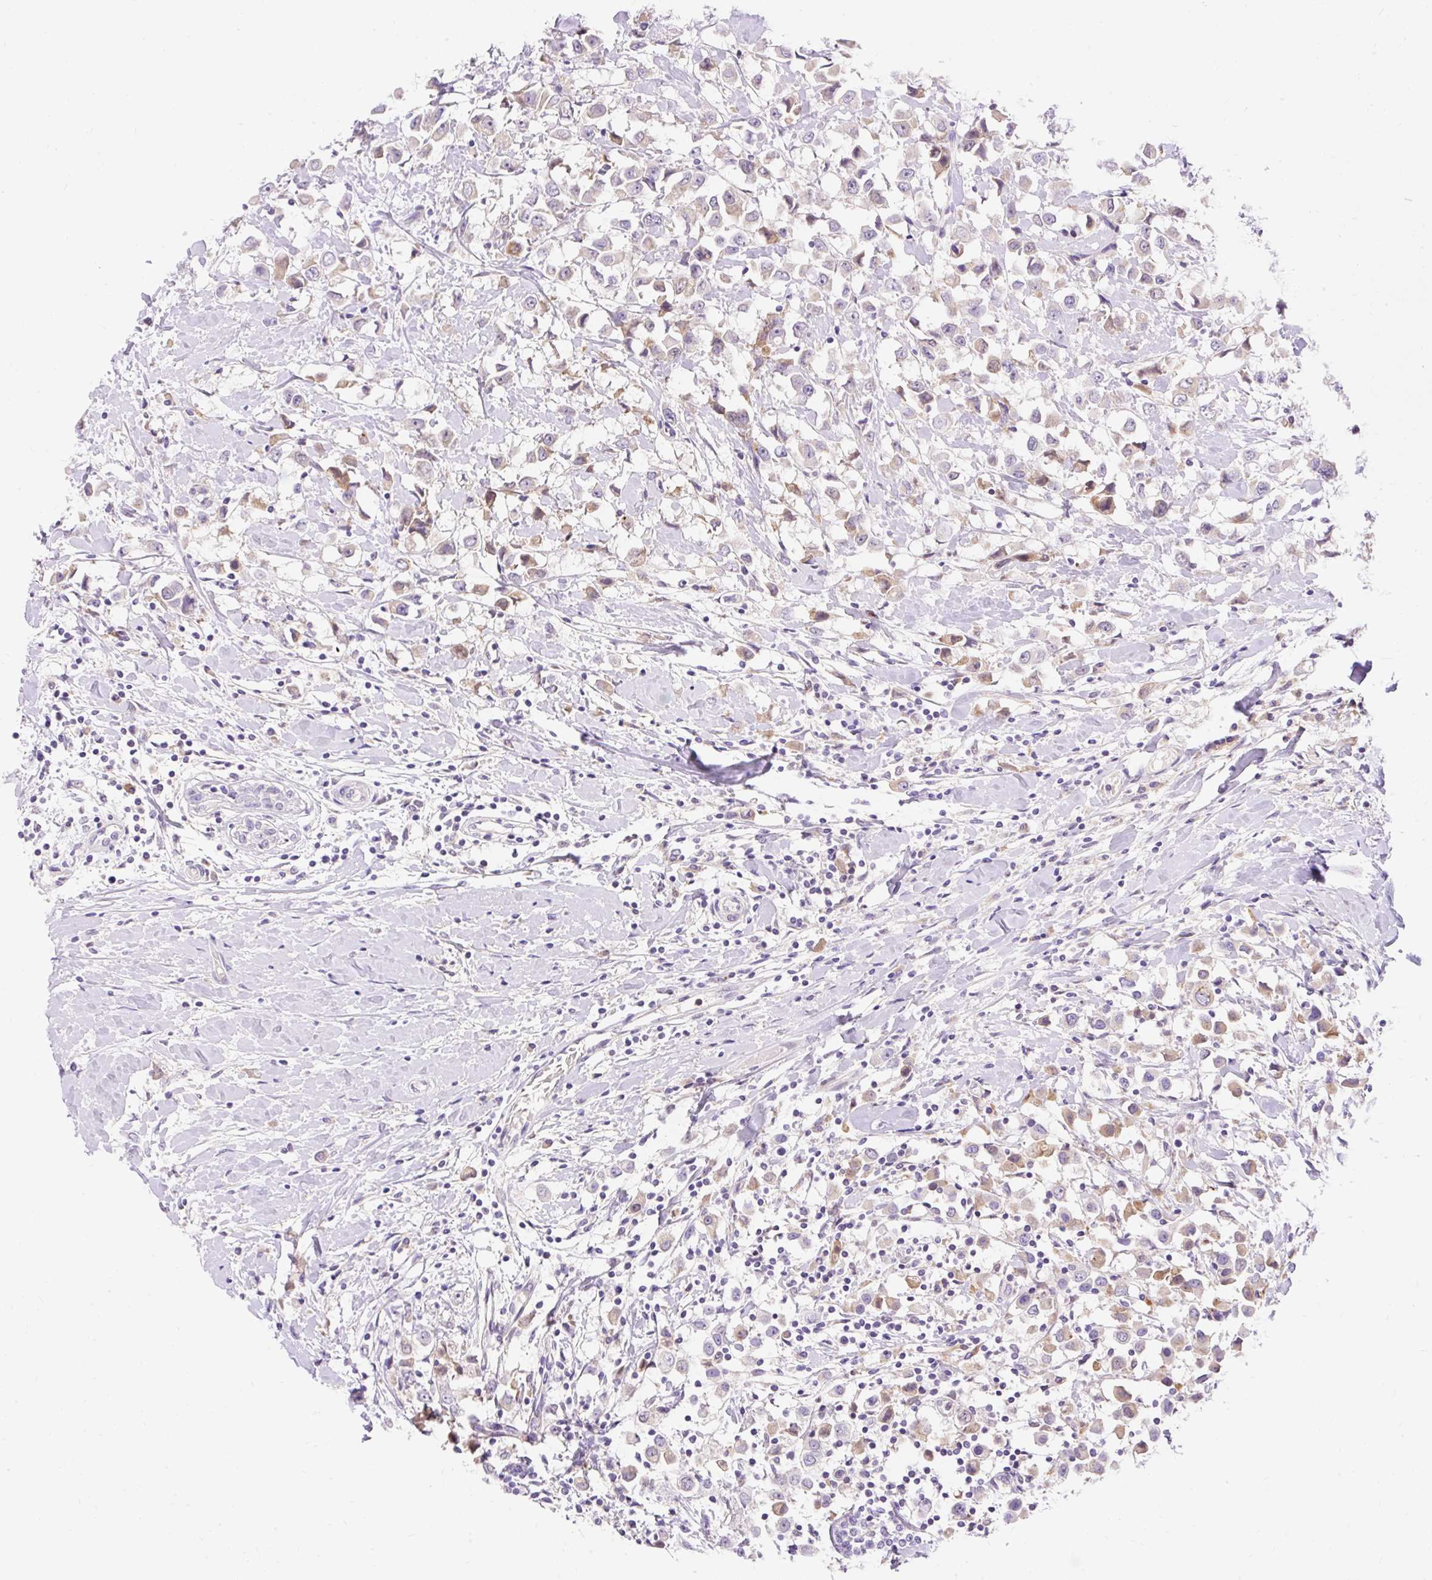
{"staining": {"intensity": "weak", "quantity": ">75%", "location": "cytoplasmic/membranous"}, "tissue": "breast cancer", "cell_type": "Tumor cells", "image_type": "cancer", "snomed": [{"axis": "morphology", "description": "Duct carcinoma"}, {"axis": "topography", "description": "Breast"}], "caption": "Breast cancer (invasive ductal carcinoma) was stained to show a protein in brown. There is low levels of weak cytoplasmic/membranous positivity in approximately >75% of tumor cells. Using DAB (3,3'-diaminobenzidine) (brown) and hematoxylin (blue) stains, captured at high magnification using brightfield microscopy.", "gene": "TMEM150C", "patient": {"sex": "female", "age": 61}}